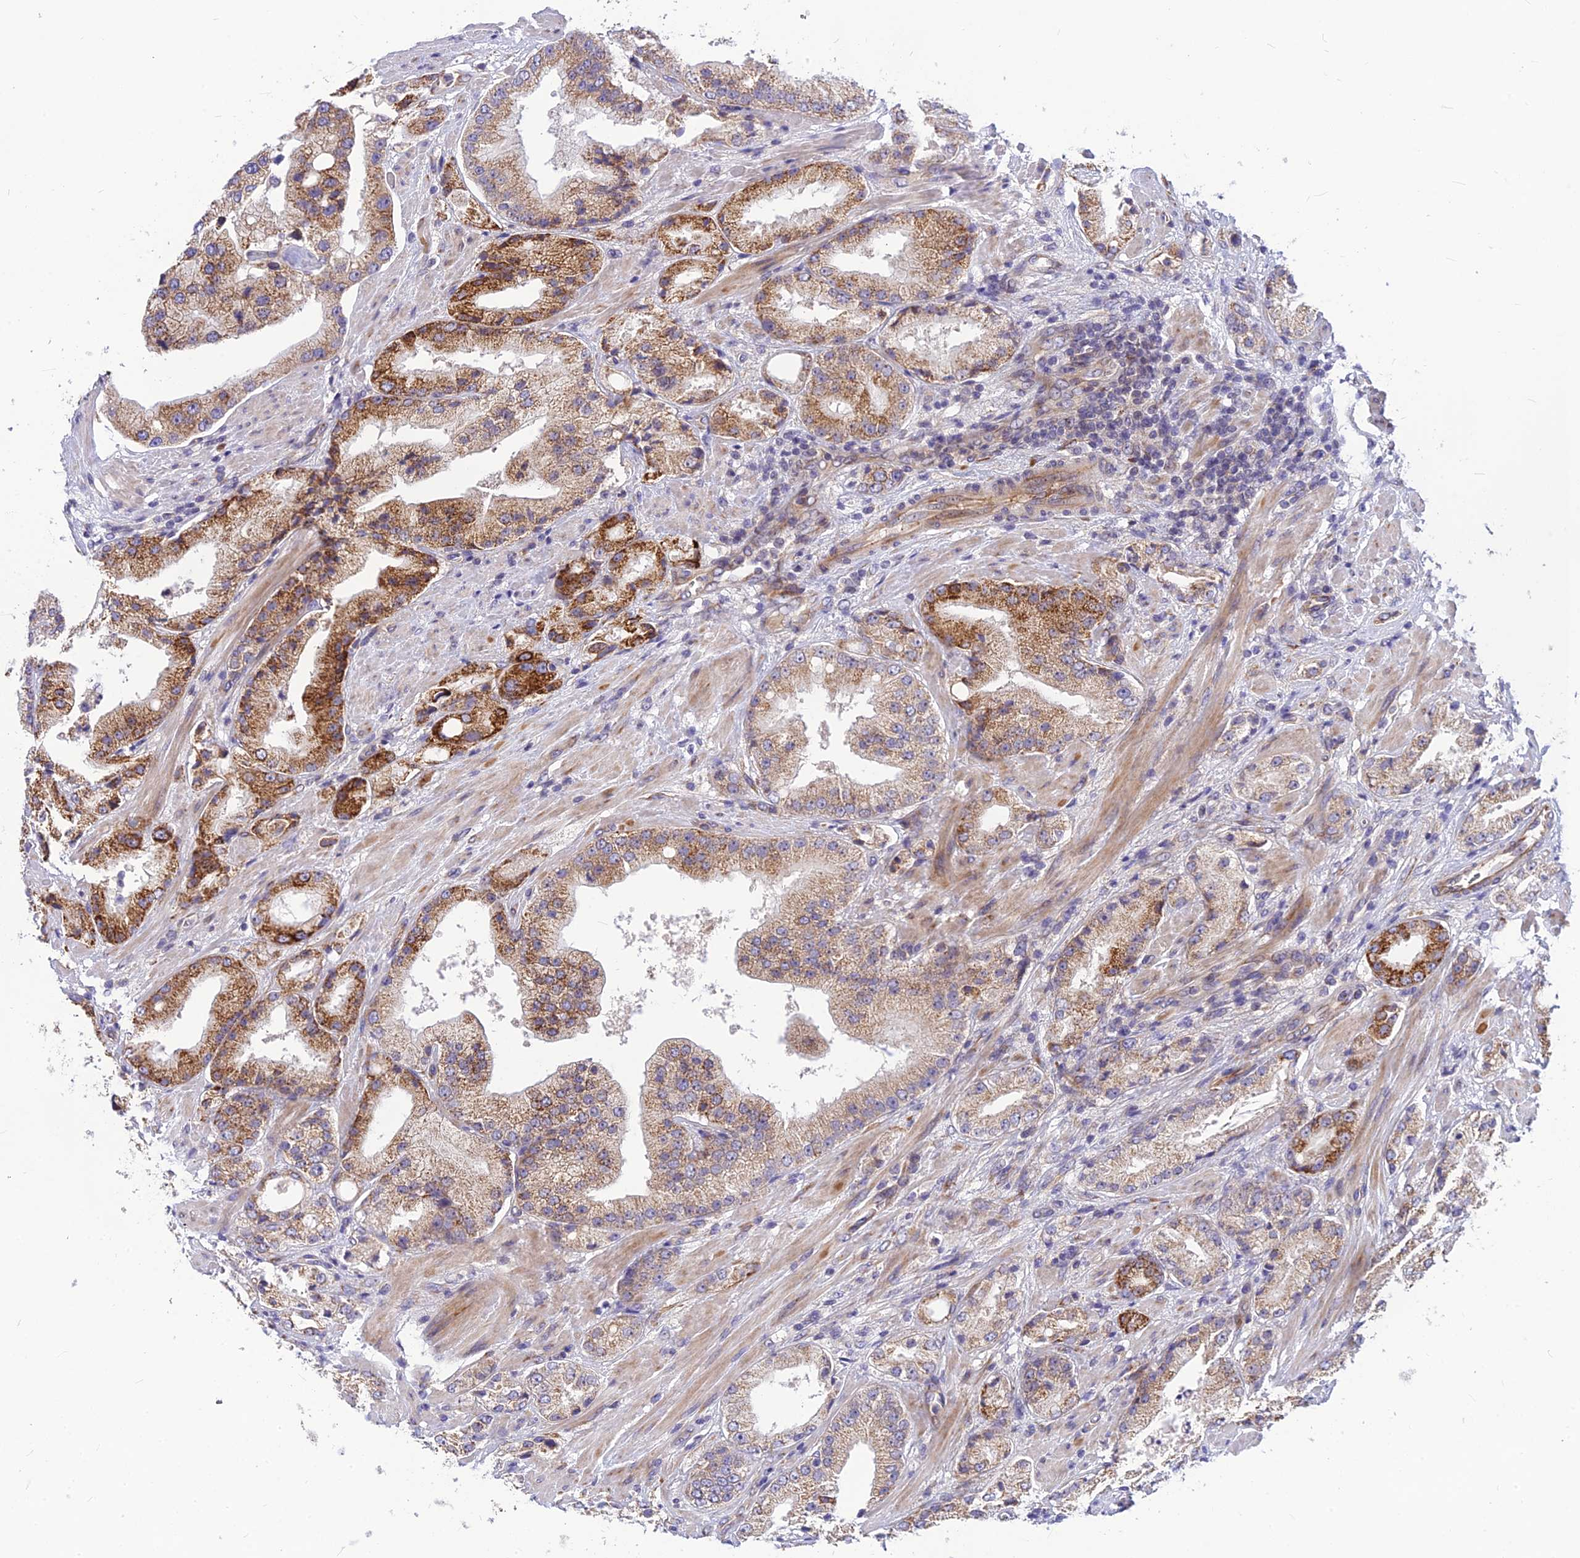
{"staining": {"intensity": "moderate", "quantity": "25%-75%", "location": "cytoplasmic/membranous"}, "tissue": "prostate cancer", "cell_type": "Tumor cells", "image_type": "cancer", "snomed": [{"axis": "morphology", "description": "Adenocarcinoma, Low grade"}, {"axis": "topography", "description": "Prostate"}], "caption": "Prostate cancer (low-grade adenocarcinoma) stained for a protein (brown) demonstrates moderate cytoplasmic/membranous positive positivity in about 25%-75% of tumor cells.", "gene": "PTCD2", "patient": {"sex": "male", "age": 67}}